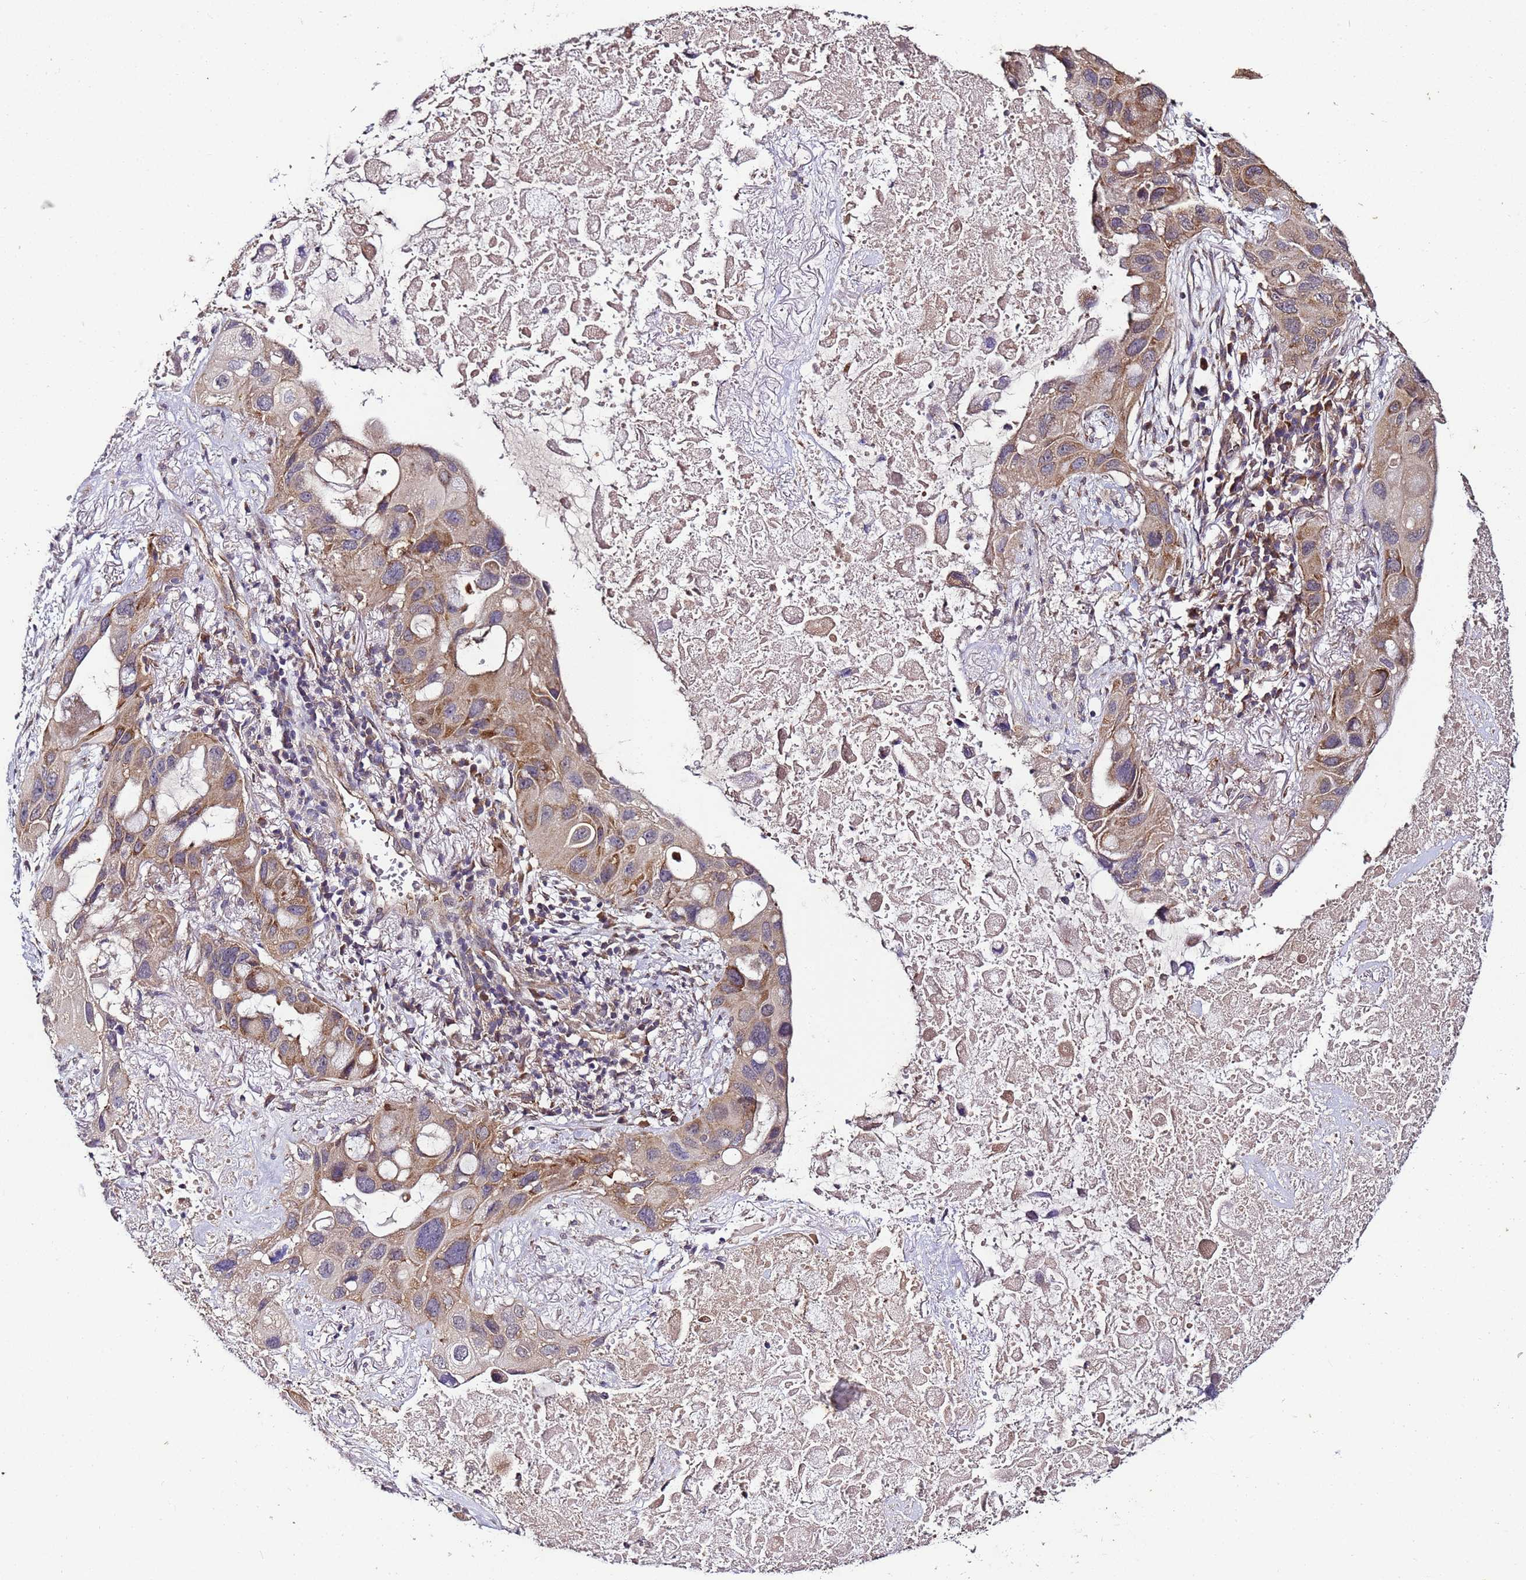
{"staining": {"intensity": "moderate", "quantity": ">75%", "location": "cytoplasmic/membranous"}, "tissue": "lung cancer", "cell_type": "Tumor cells", "image_type": "cancer", "snomed": [{"axis": "morphology", "description": "Squamous cell carcinoma, NOS"}, {"axis": "topography", "description": "Lung"}], "caption": "Lung cancer tissue shows moderate cytoplasmic/membranous positivity in about >75% of tumor cells, visualized by immunohistochemistry.", "gene": "ANKRD17", "patient": {"sex": "female", "age": 73}}